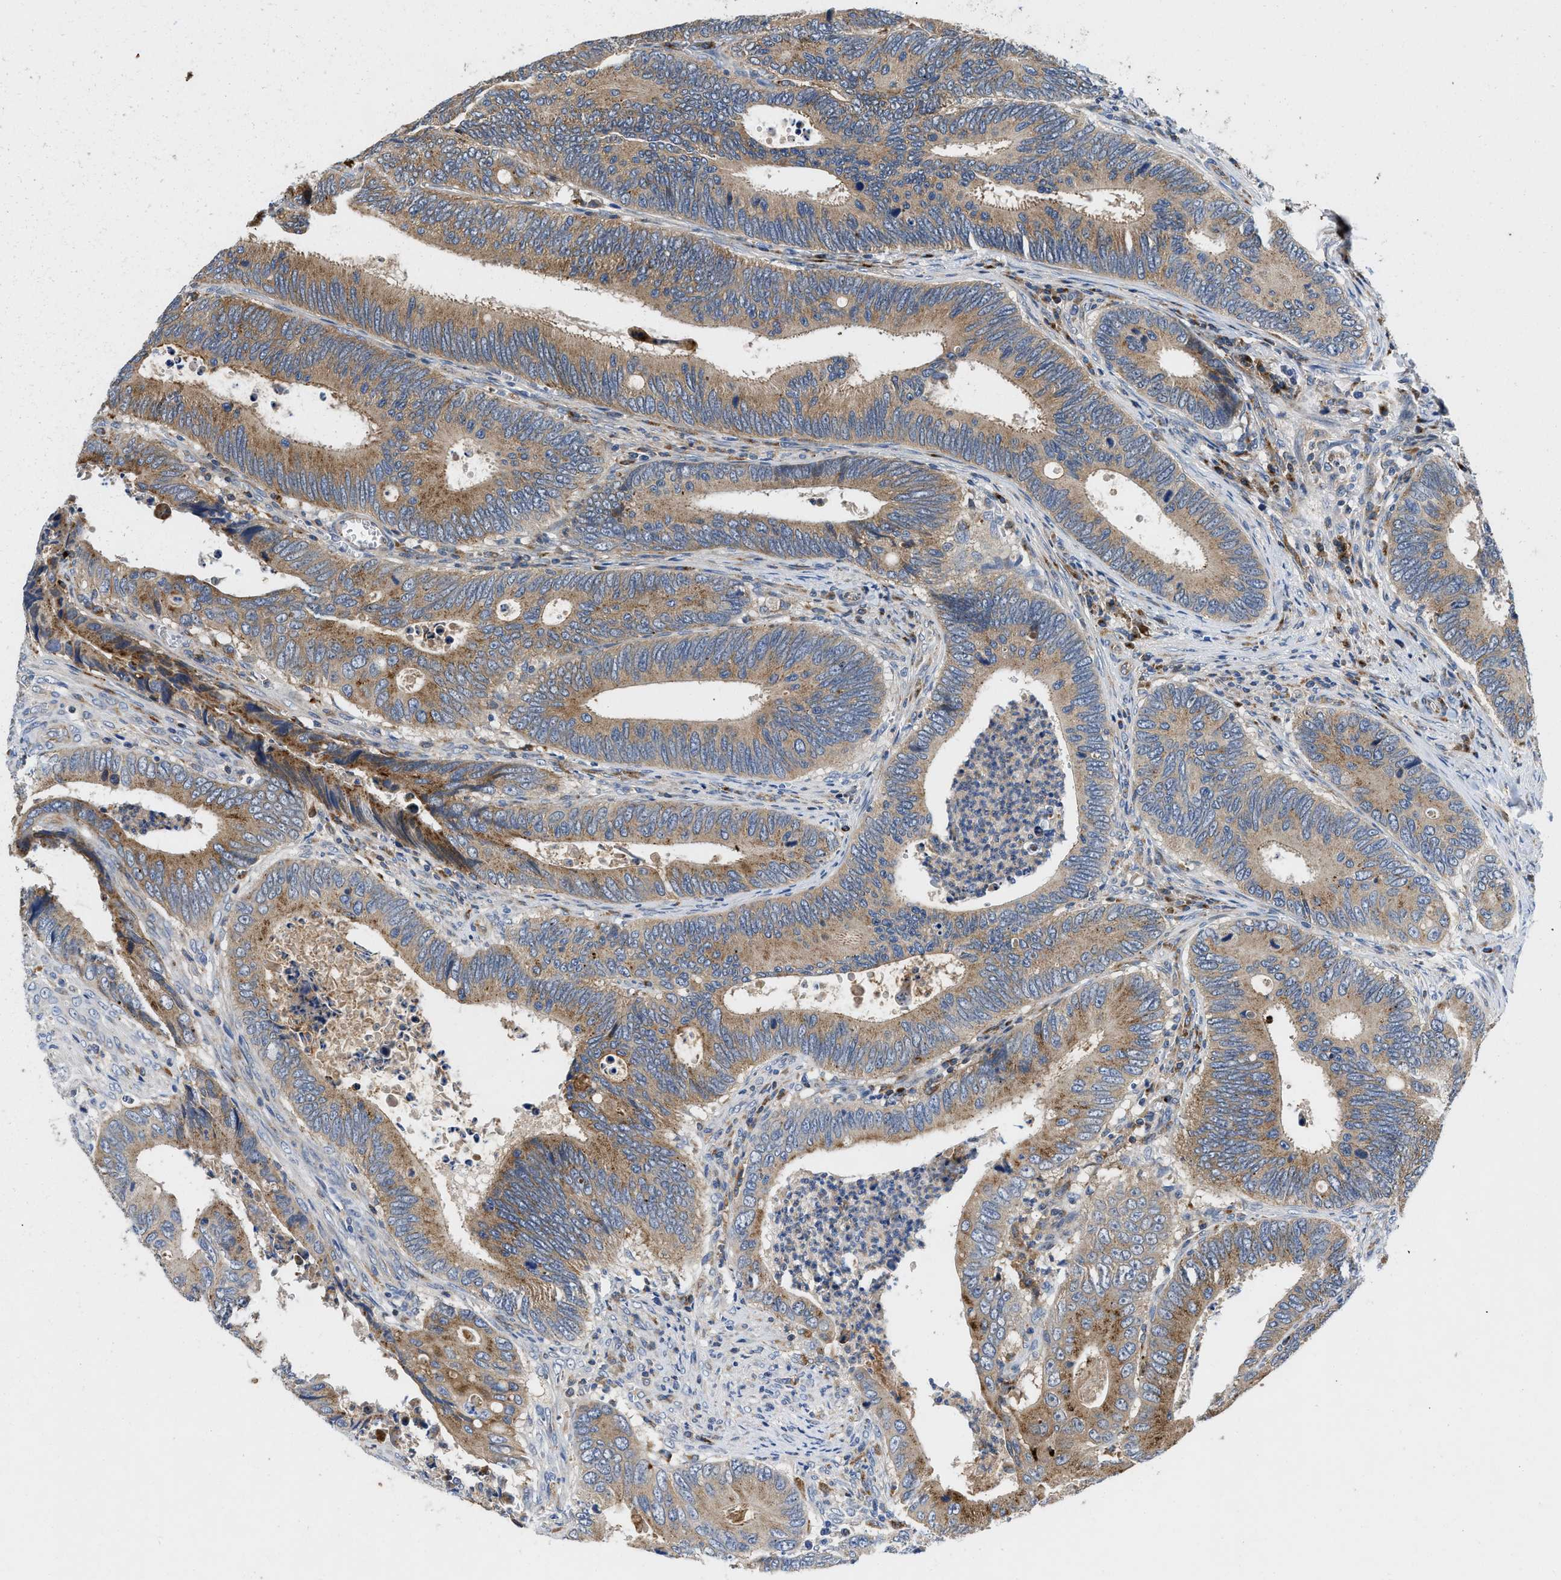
{"staining": {"intensity": "moderate", "quantity": ">75%", "location": "cytoplasmic/membranous"}, "tissue": "colorectal cancer", "cell_type": "Tumor cells", "image_type": "cancer", "snomed": [{"axis": "morphology", "description": "Inflammation, NOS"}, {"axis": "morphology", "description": "Adenocarcinoma, NOS"}, {"axis": "topography", "description": "Colon"}], "caption": "High-magnification brightfield microscopy of colorectal cancer (adenocarcinoma) stained with DAB (3,3'-diaminobenzidine) (brown) and counterstained with hematoxylin (blue). tumor cells exhibit moderate cytoplasmic/membranous positivity is seen in approximately>75% of cells. (Brightfield microscopy of DAB IHC at high magnification).", "gene": "ENPP4", "patient": {"sex": "male", "age": 72}}